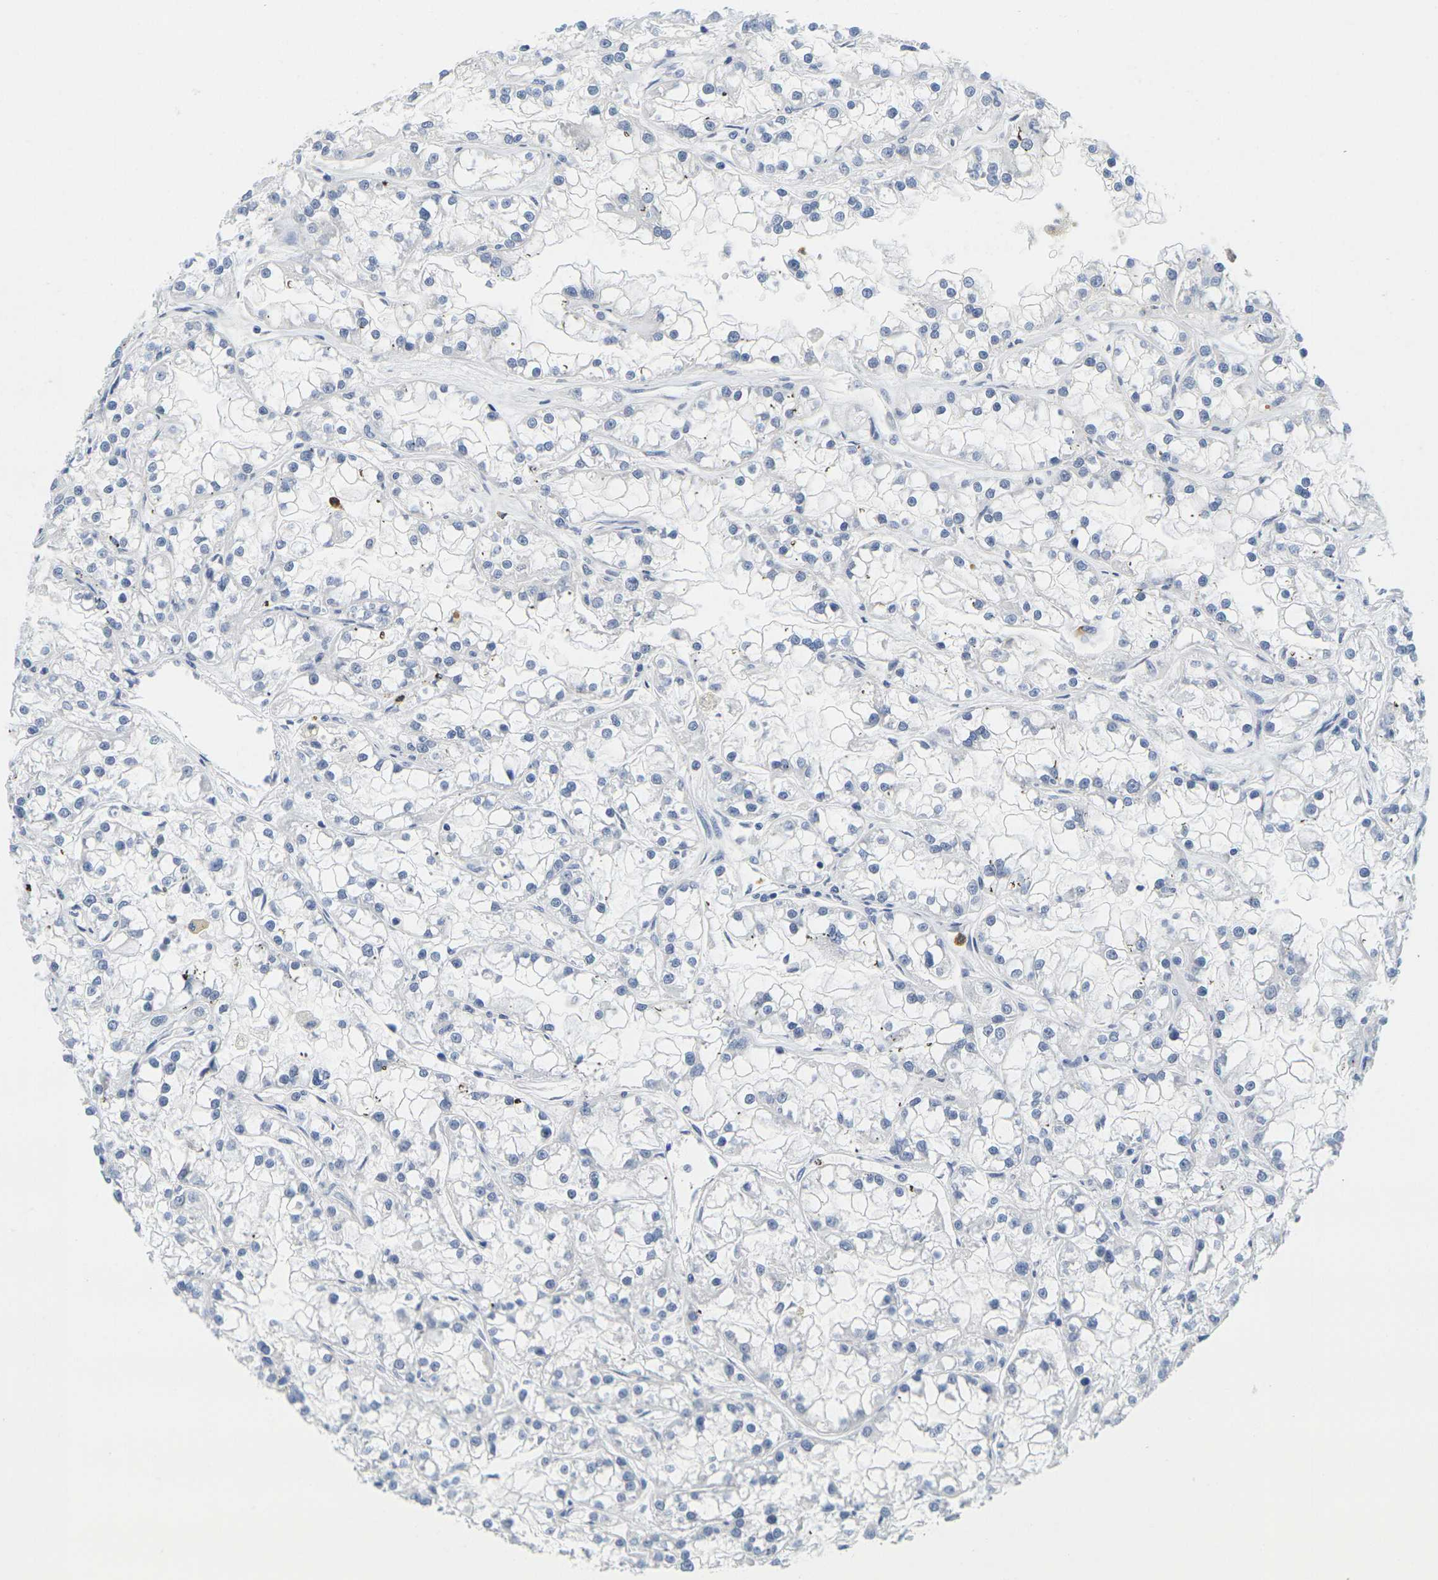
{"staining": {"intensity": "negative", "quantity": "none", "location": "none"}, "tissue": "renal cancer", "cell_type": "Tumor cells", "image_type": "cancer", "snomed": [{"axis": "morphology", "description": "Adenocarcinoma, NOS"}, {"axis": "topography", "description": "Kidney"}], "caption": "Renal cancer was stained to show a protein in brown. There is no significant staining in tumor cells.", "gene": "KLK5", "patient": {"sex": "female", "age": 52}}